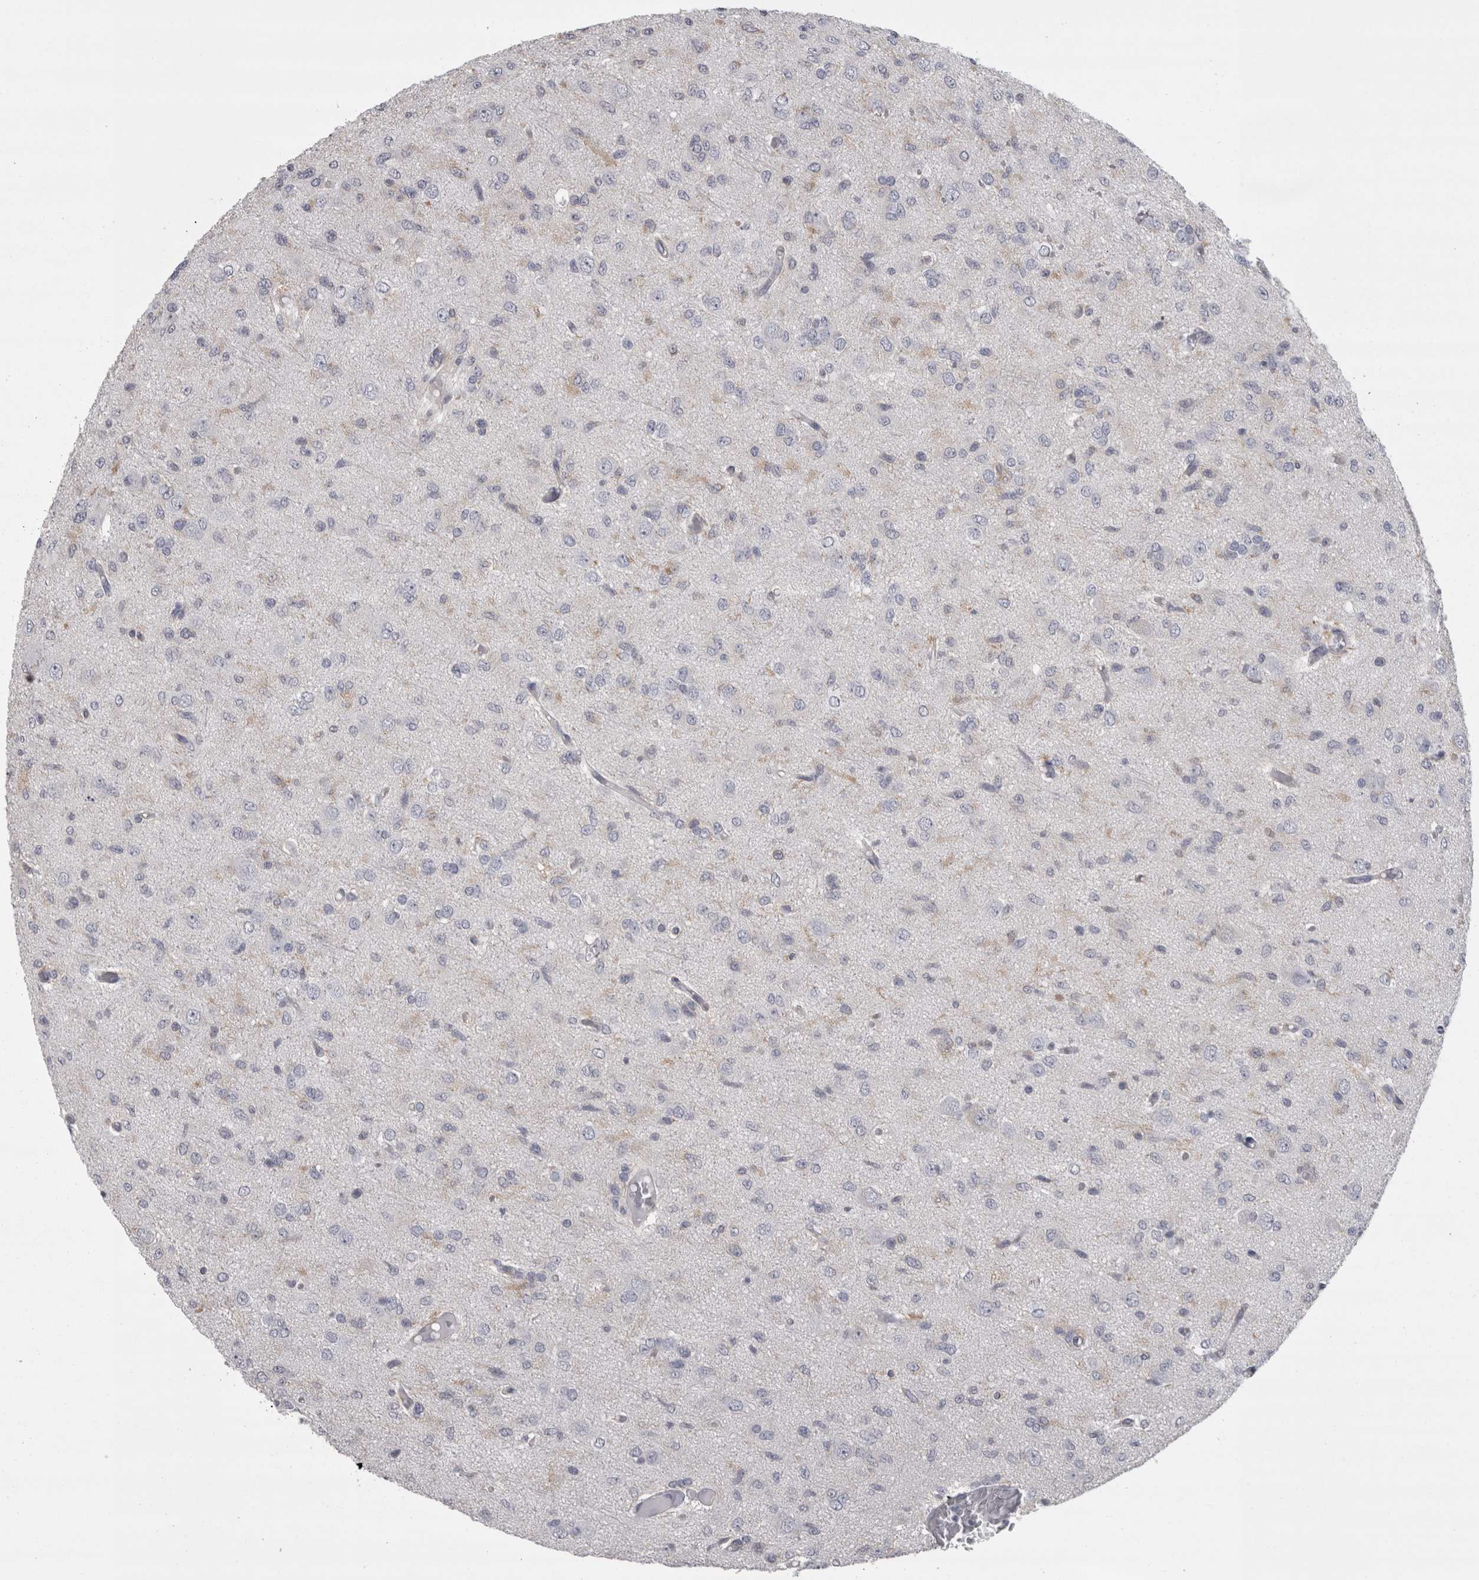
{"staining": {"intensity": "weak", "quantity": "<25%", "location": "cytoplasmic/membranous"}, "tissue": "glioma", "cell_type": "Tumor cells", "image_type": "cancer", "snomed": [{"axis": "morphology", "description": "Glioma, malignant, High grade"}, {"axis": "topography", "description": "Brain"}], "caption": "Human malignant glioma (high-grade) stained for a protein using immunohistochemistry (IHC) reveals no expression in tumor cells.", "gene": "LYZL6", "patient": {"sex": "female", "age": 59}}